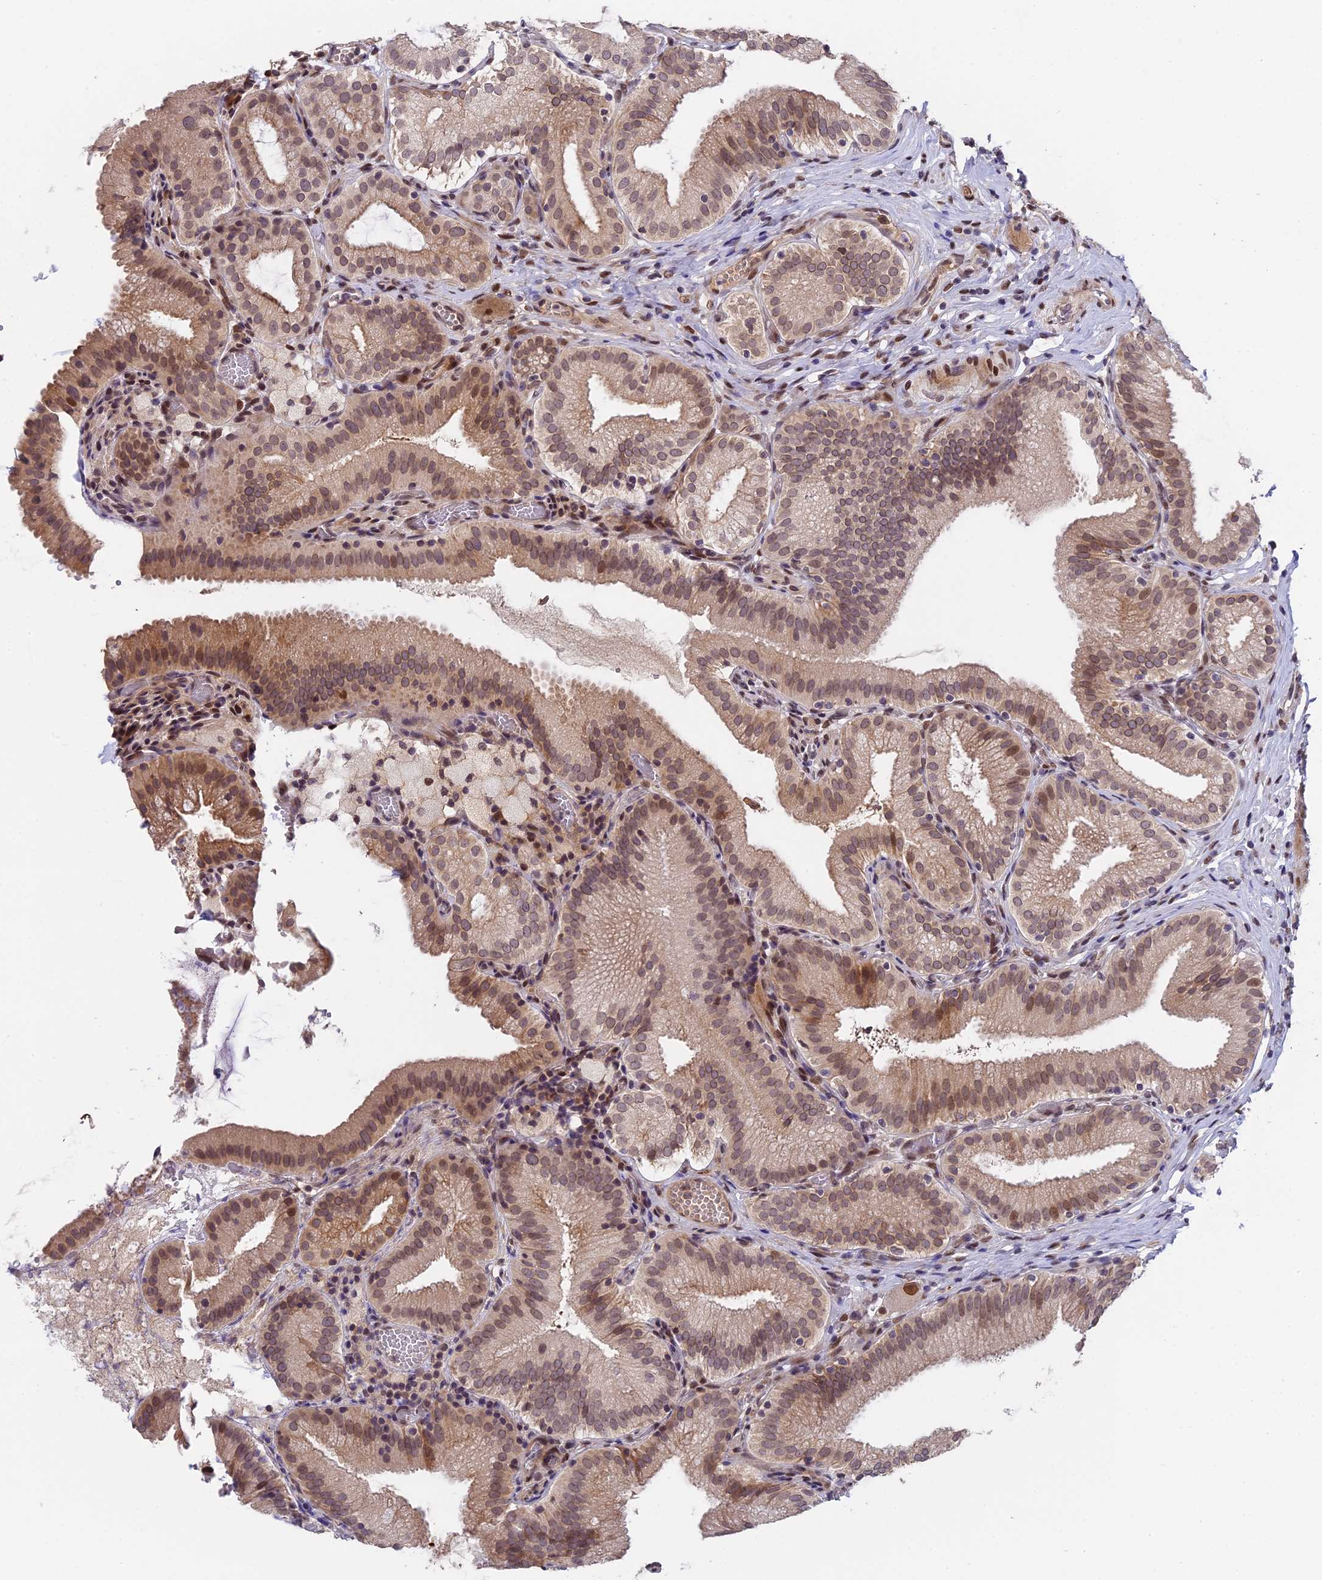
{"staining": {"intensity": "moderate", "quantity": "25%-75%", "location": "cytoplasmic/membranous,nuclear"}, "tissue": "gallbladder", "cell_type": "Glandular cells", "image_type": "normal", "snomed": [{"axis": "morphology", "description": "Normal tissue, NOS"}, {"axis": "topography", "description": "Gallbladder"}], "caption": "The immunohistochemical stain highlights moderate cytoplasmic/membranous,nuclear positivity in glandular cells of unremarkable gallbladder. (Brightfield microscopy of DAB IHC at high magnification).", "gene": "PYGO1", "patient": {"sex": "male", "age": 54}}